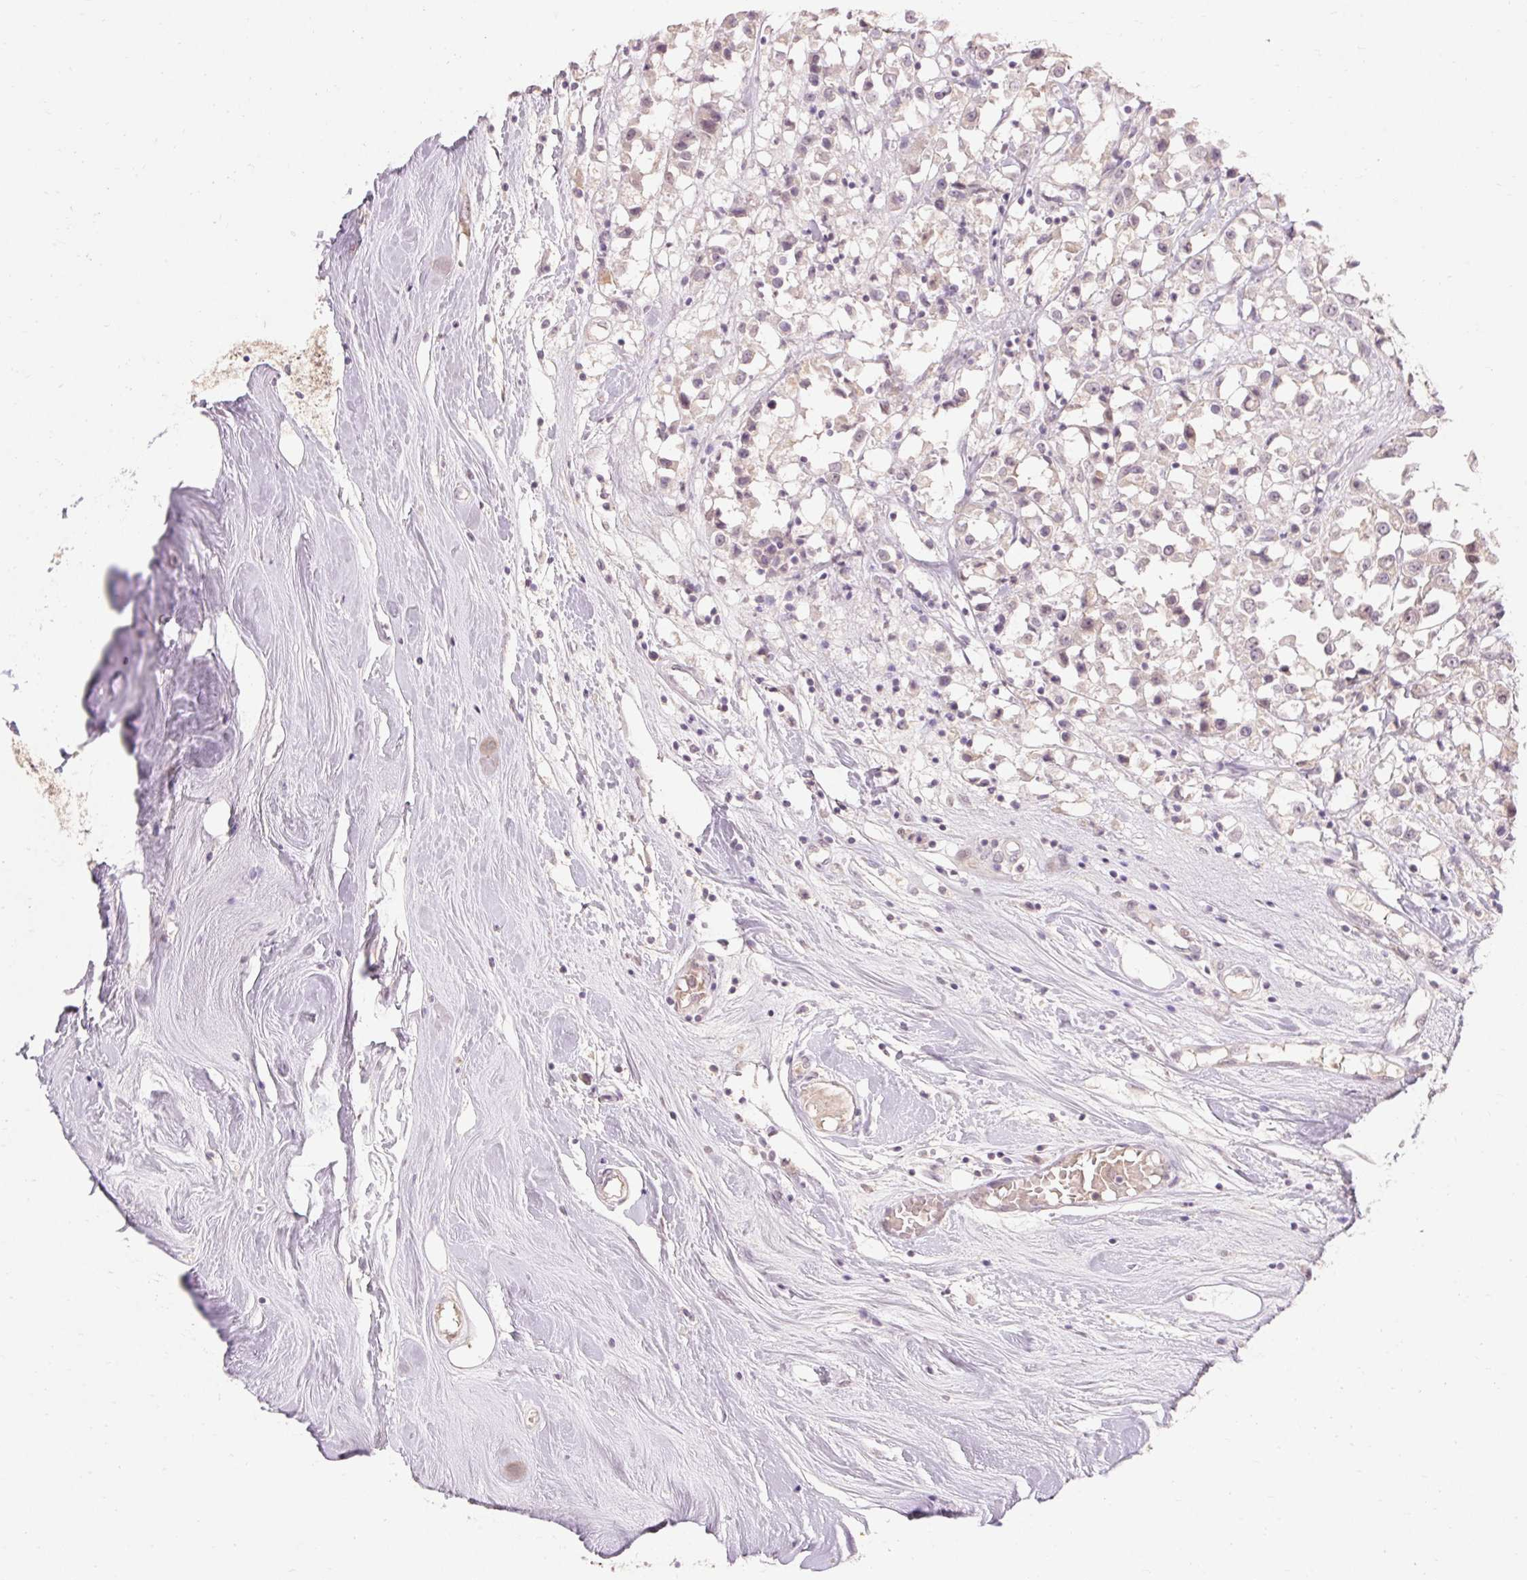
{"staining": {"intensity": "negative", "quantity": "none", "location": "none"}, "tissue": "breast cancer", "cell_type": "Tumor cells", "image_type": "cancer", "snomed": [{"axis": "morphology", "description": "Duct carcinoma"}, {"axis": "topography", "description": "Breast"}], "caption": "Immunohistochemistry micrograph of breast cancer (infiltrating ductal carcinoma) stained for a protein (brown), which displays no staining in tumor cells. (DAB (3,3'-diaminobenzidine) IHC, high magnification).", "gene": "SKP2", "patient": {"sex": "female", "age": 61}}